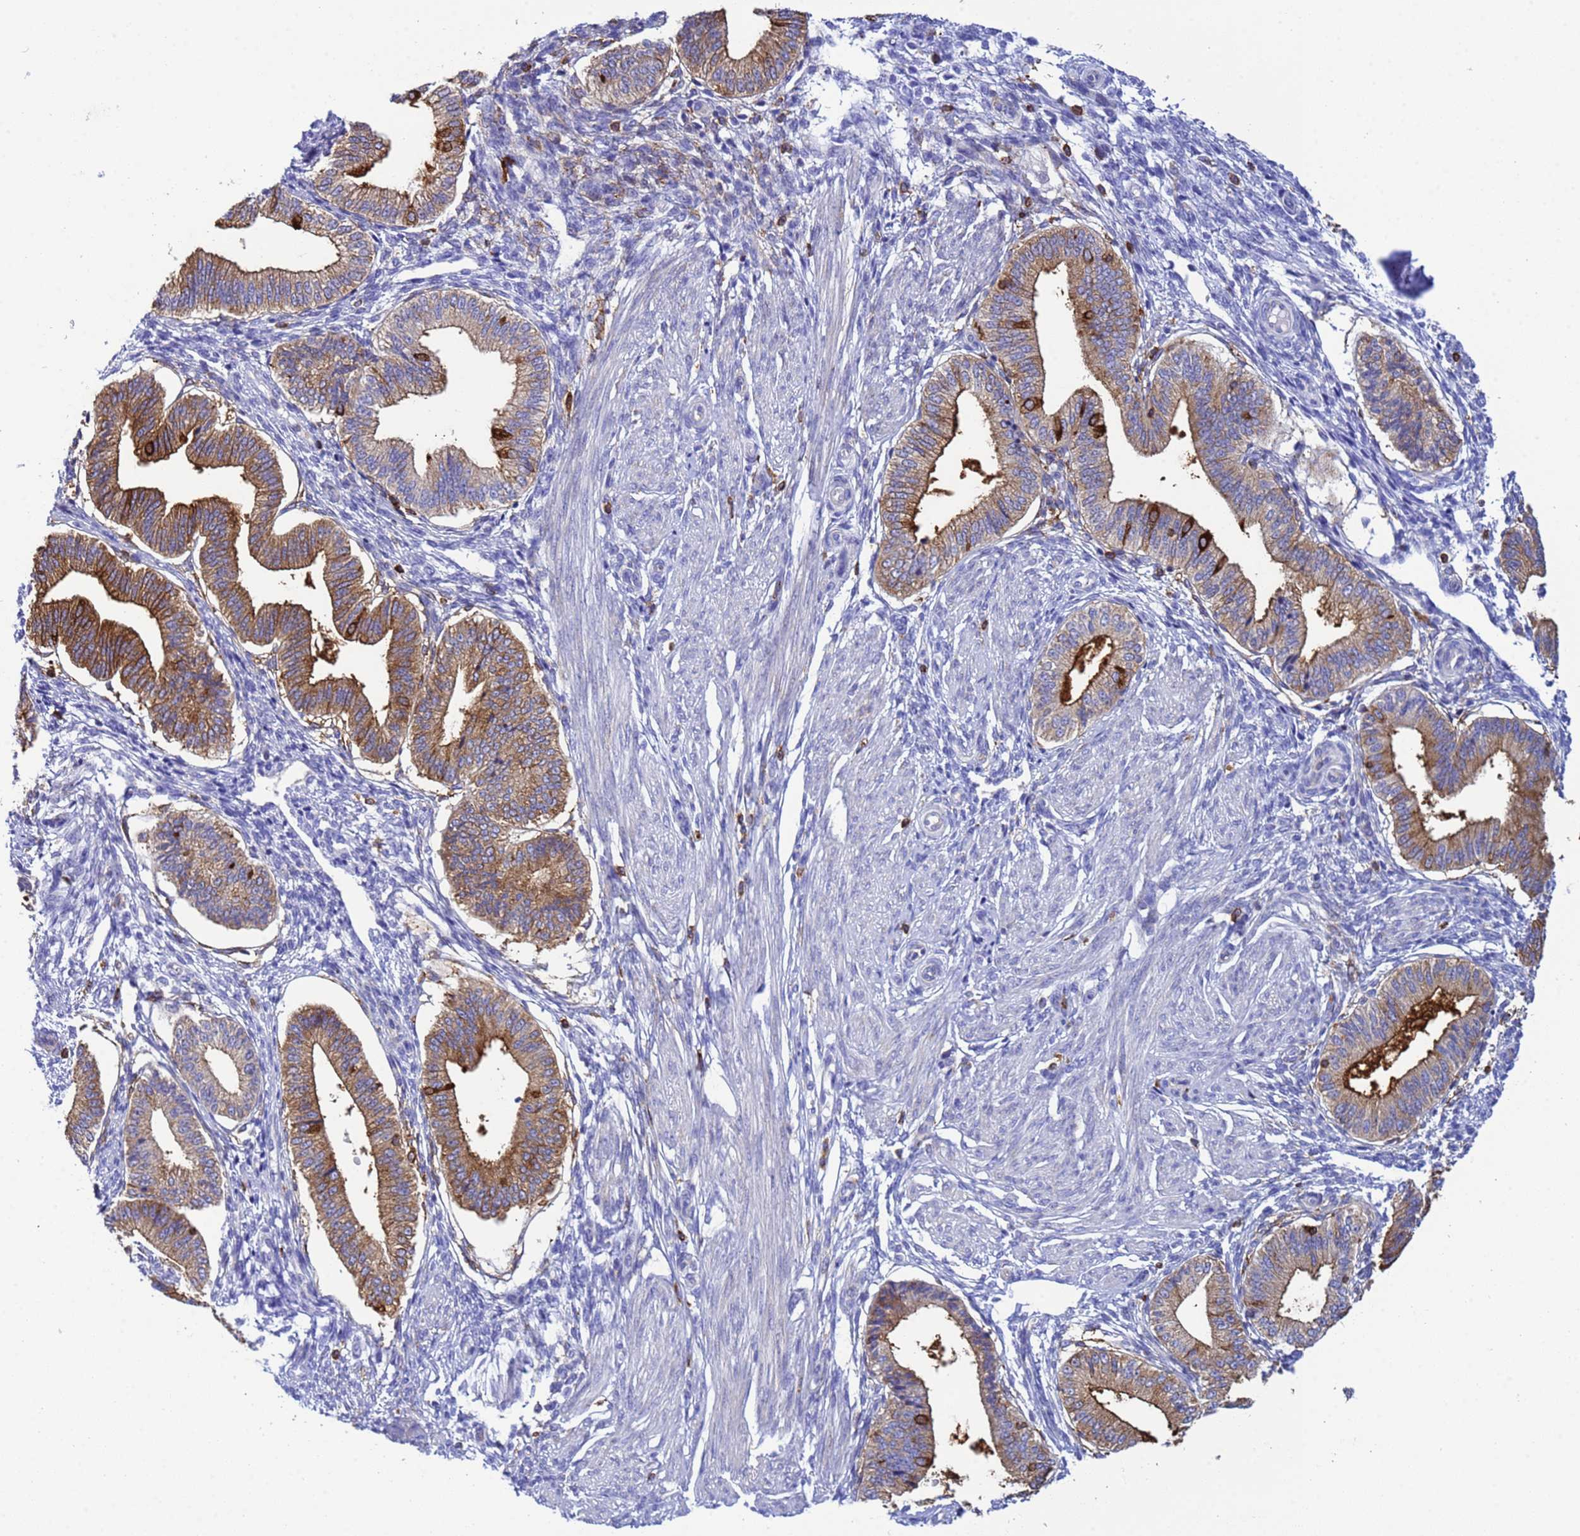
{"staining": {"intensity": "negative", "quantity": "none", "location": "none"}, "tissue": "endometrium", "cell_type": "Cells in endometrial stroma", "image_type": "normal", "snomed": [{"axis": "morphology", "description": "Normal tissue, NOS"}, {"axis": "topography", "description": "Endometrium"}], "caption": "Immunohistochemical staining of benign endometrium displays no significant positivity in cells in endometrial stroma.", "gene": "EZR", "patient": {"sex": "female", "age": 39}}